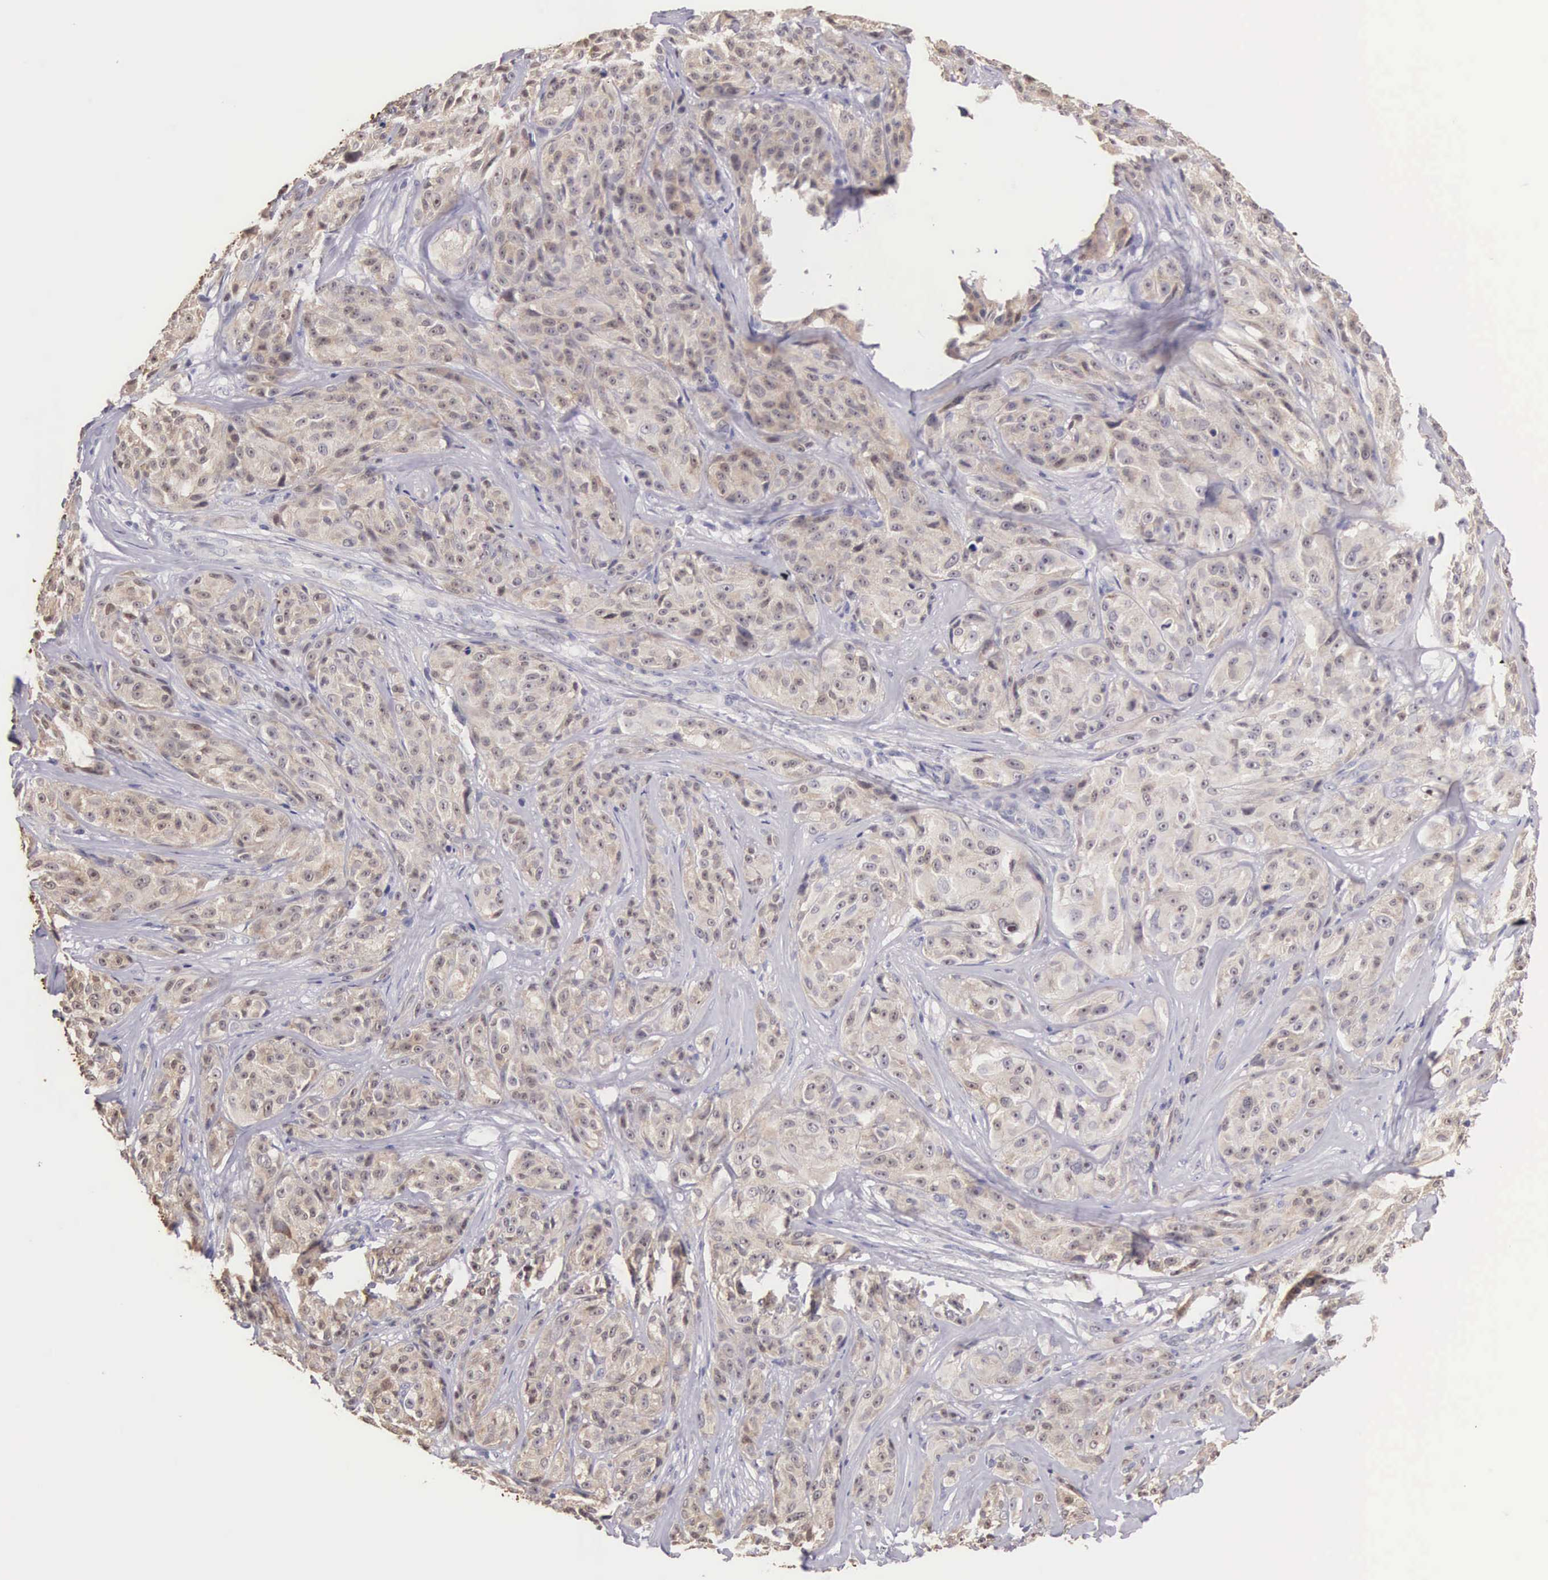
{"staining": {"intensity": "weak", "quantity": ">75%", "location": "cytoplasmic/membranous"}, "tissue": "melanoma", "cell_type": "Tumor cells", "image_type": "cancer", "snomed": [{"axis": "morphology", "description": "Malignant melanoma, NOS"}, {"axis": "topography", "description": "Skin"}], "caption": "Melanoma stained with DAB (3,3'-diaminobenzidine) immunohistochemistry (IHC) exhibits low levels of weak cytoplasmic/membranous expression in approximately >75% of tumor cells. The staining is performed using DAB brown chromogen to label protein expression. The nuclei are counter-stained blue using hematoxylin.", "gene": "PIR", "patient": {"sex": "male", "age": 56}}